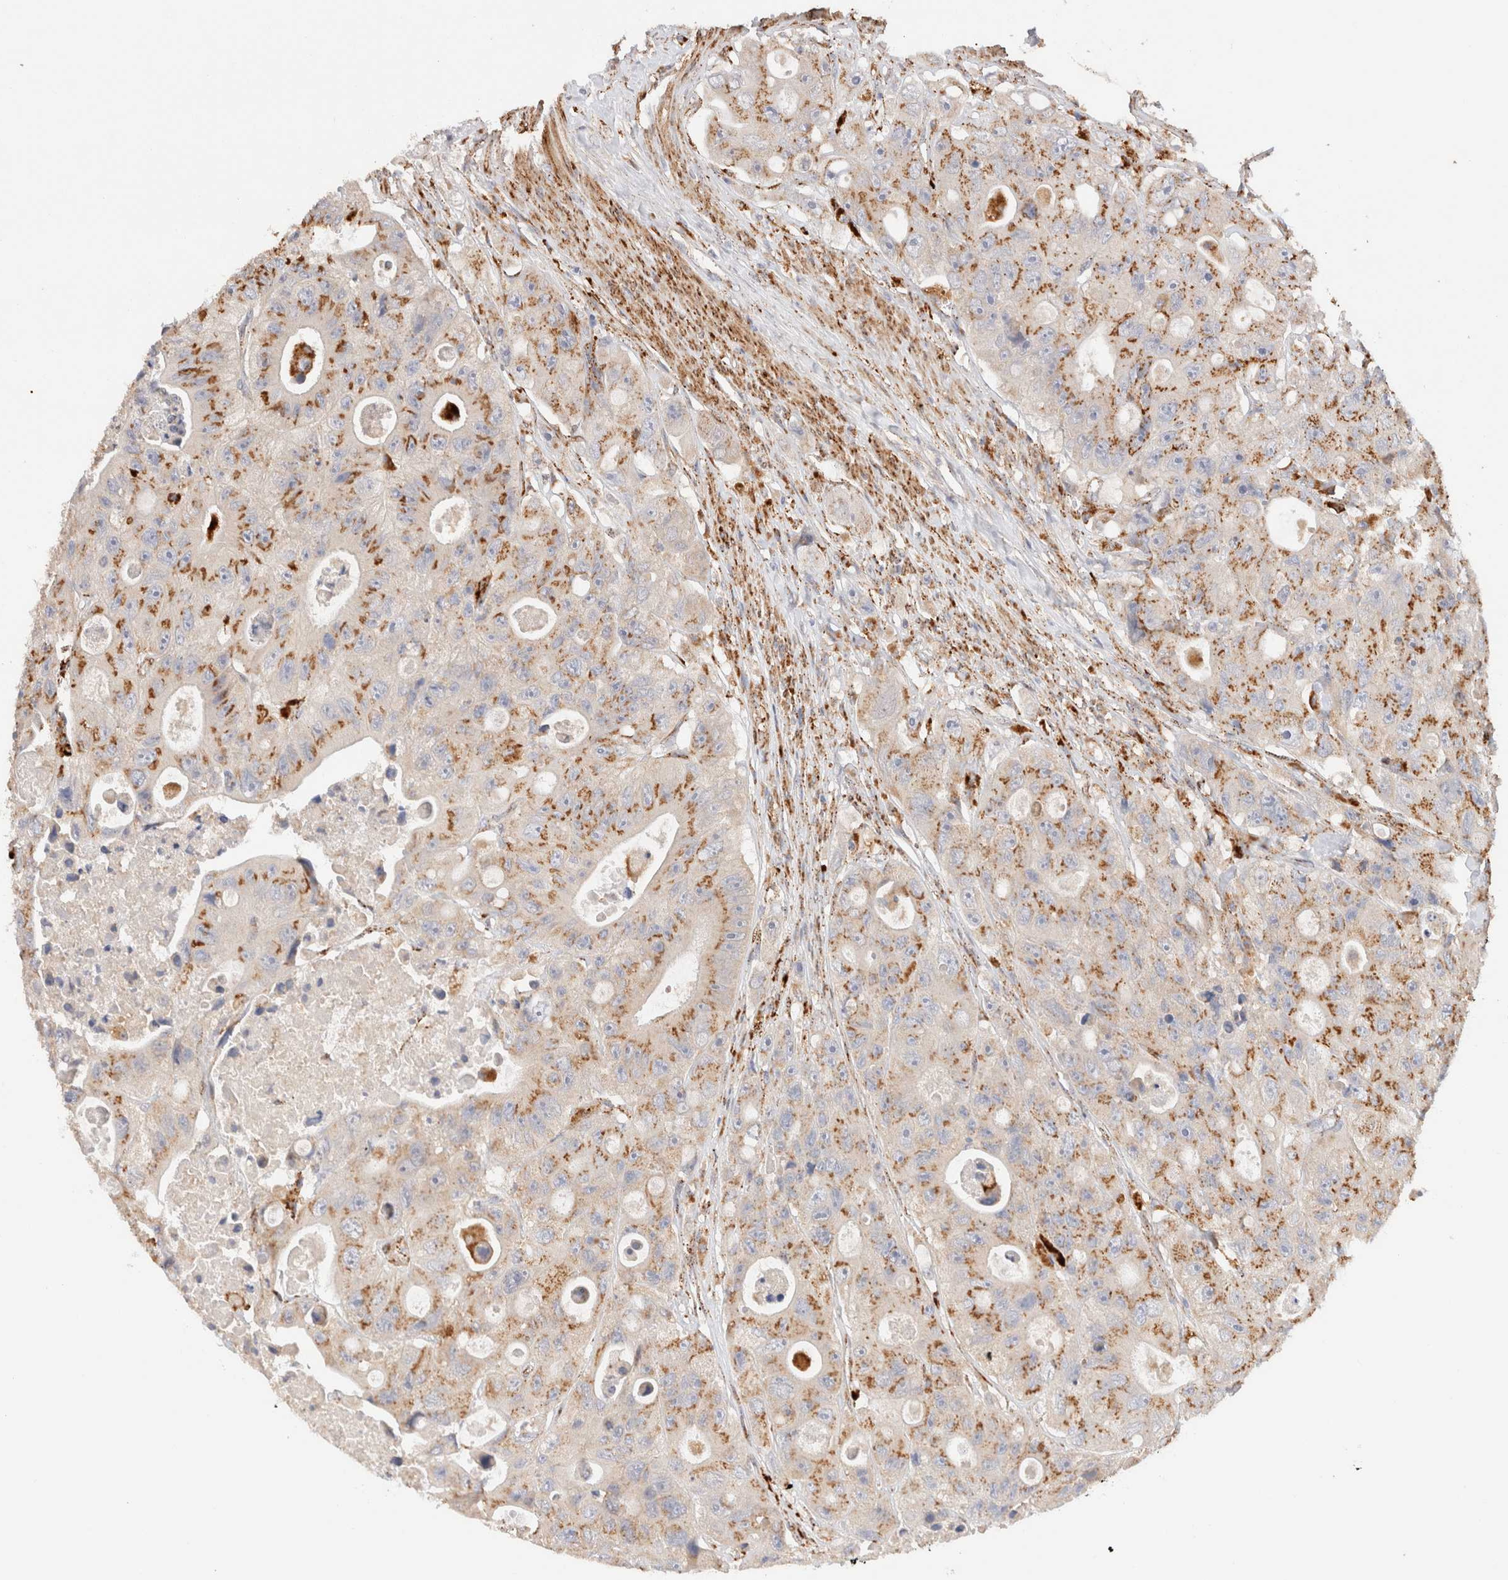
{"staining": {"intensity": "moderate", "quantity": ">75%", "location": "cytoplasmic/membranous"}, "tissue": "colorectal cancer", "cell_type": "Tumor cells", "image_type": "cancer", "snomed": [{"axis": "morphology", "description": "Adenocarcinoma, NOS"}, {"axis": "topography", "description": "Colon"}], "caption": "Protein staining of colorectal cancer (adenocarcinoma) tissue reveals moderate cytoplasmic/membranous positivity in about >75% of tumor cells.", "gene": "RABEPK", "patient": {"sex": "female", "age": 46}}